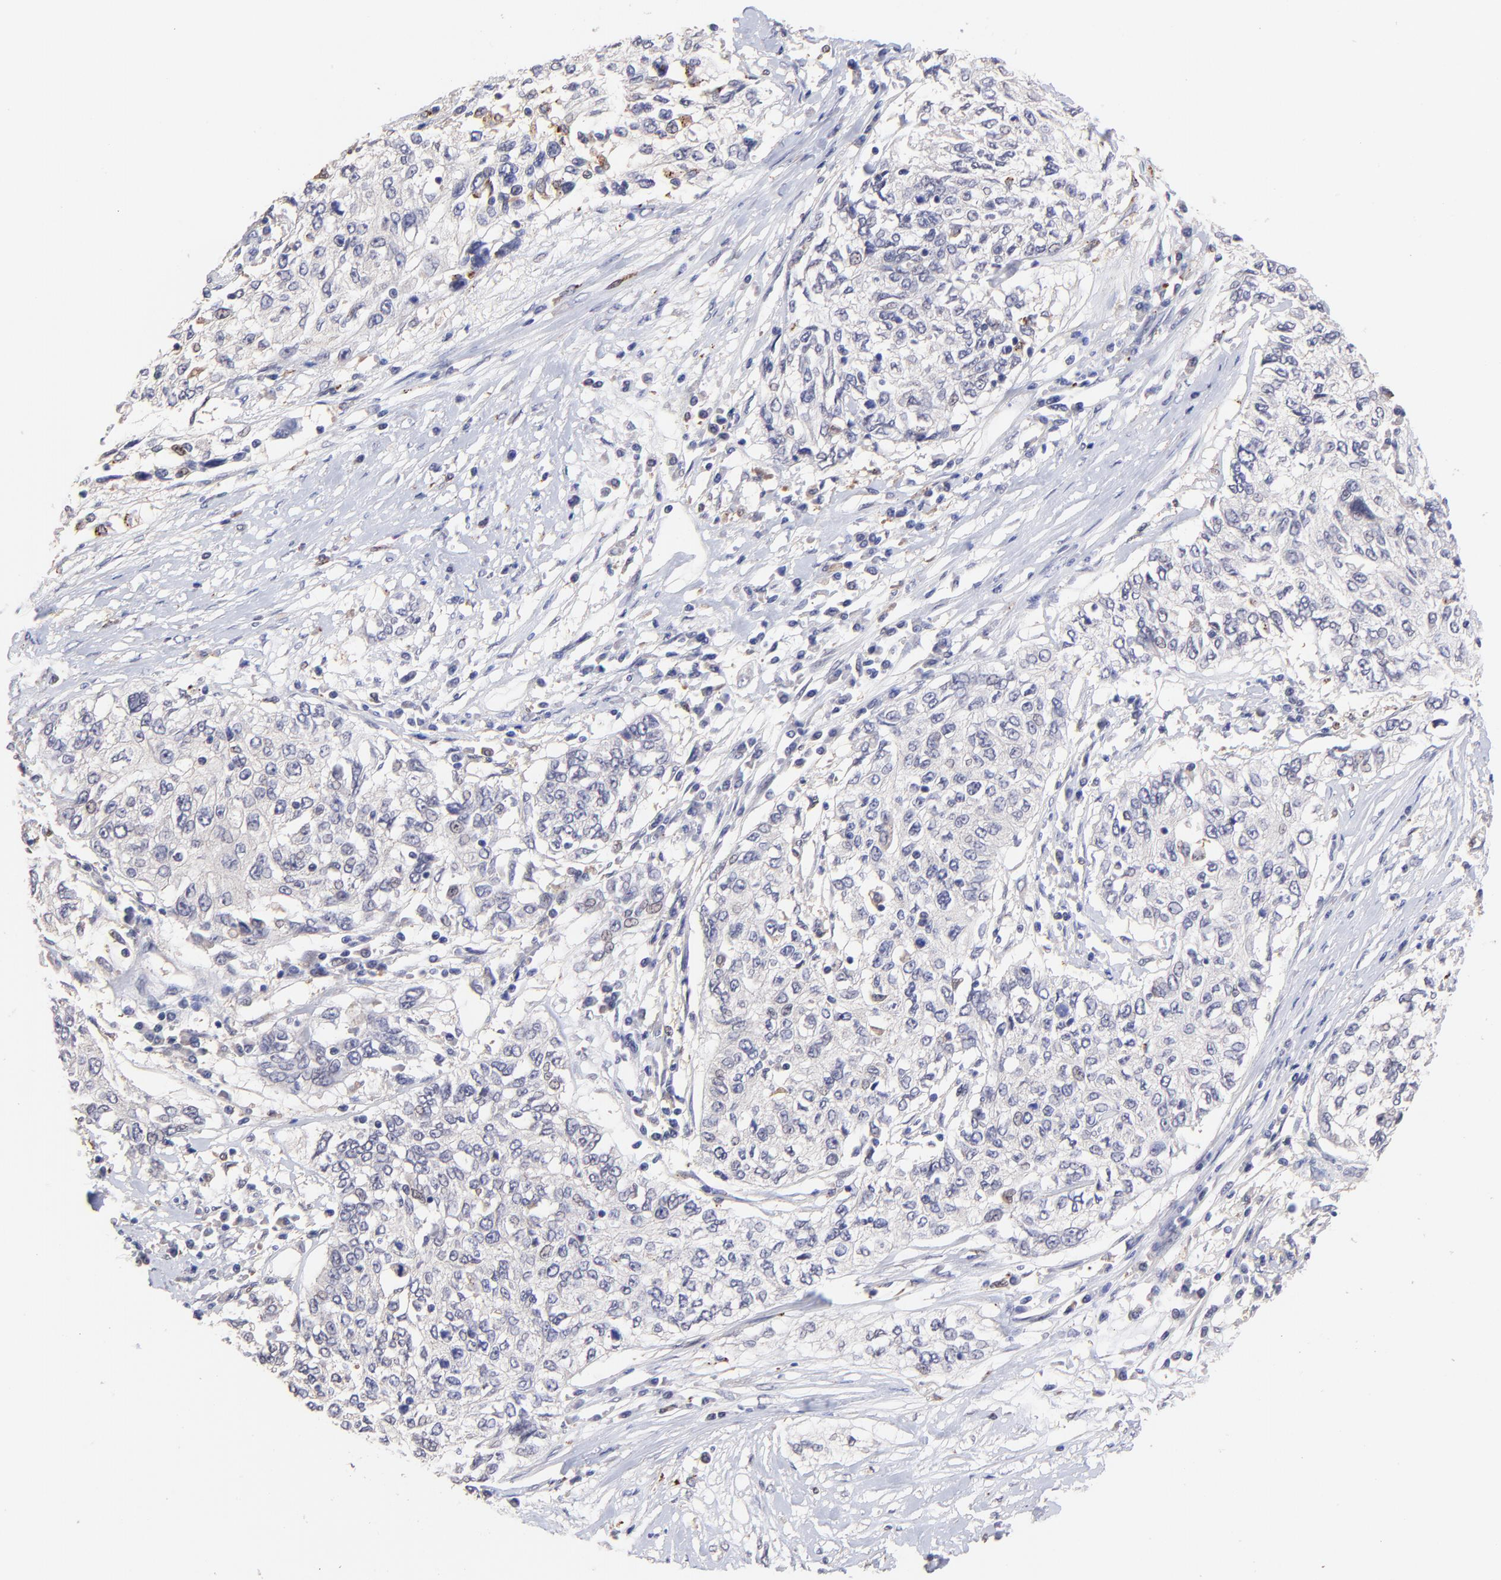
{"staining": {"intensity": "negative", "quantity": "none", "location": "none"}, "tissue": "cervical cancer", "cell_type": "Tumor cells", "image_type": "cancer", "snomed": [{"axis": "morphology", "description": "Squamous cell carcinoma, NOS"}, {"axis": "topography", "description": "Cervix"}], "caption": "The image demonstrates no staining of tumor cells in cervical squamous cell carcinoma.", "gene": "ZNF747", "patient": {"sex": "female", "age": 57}}